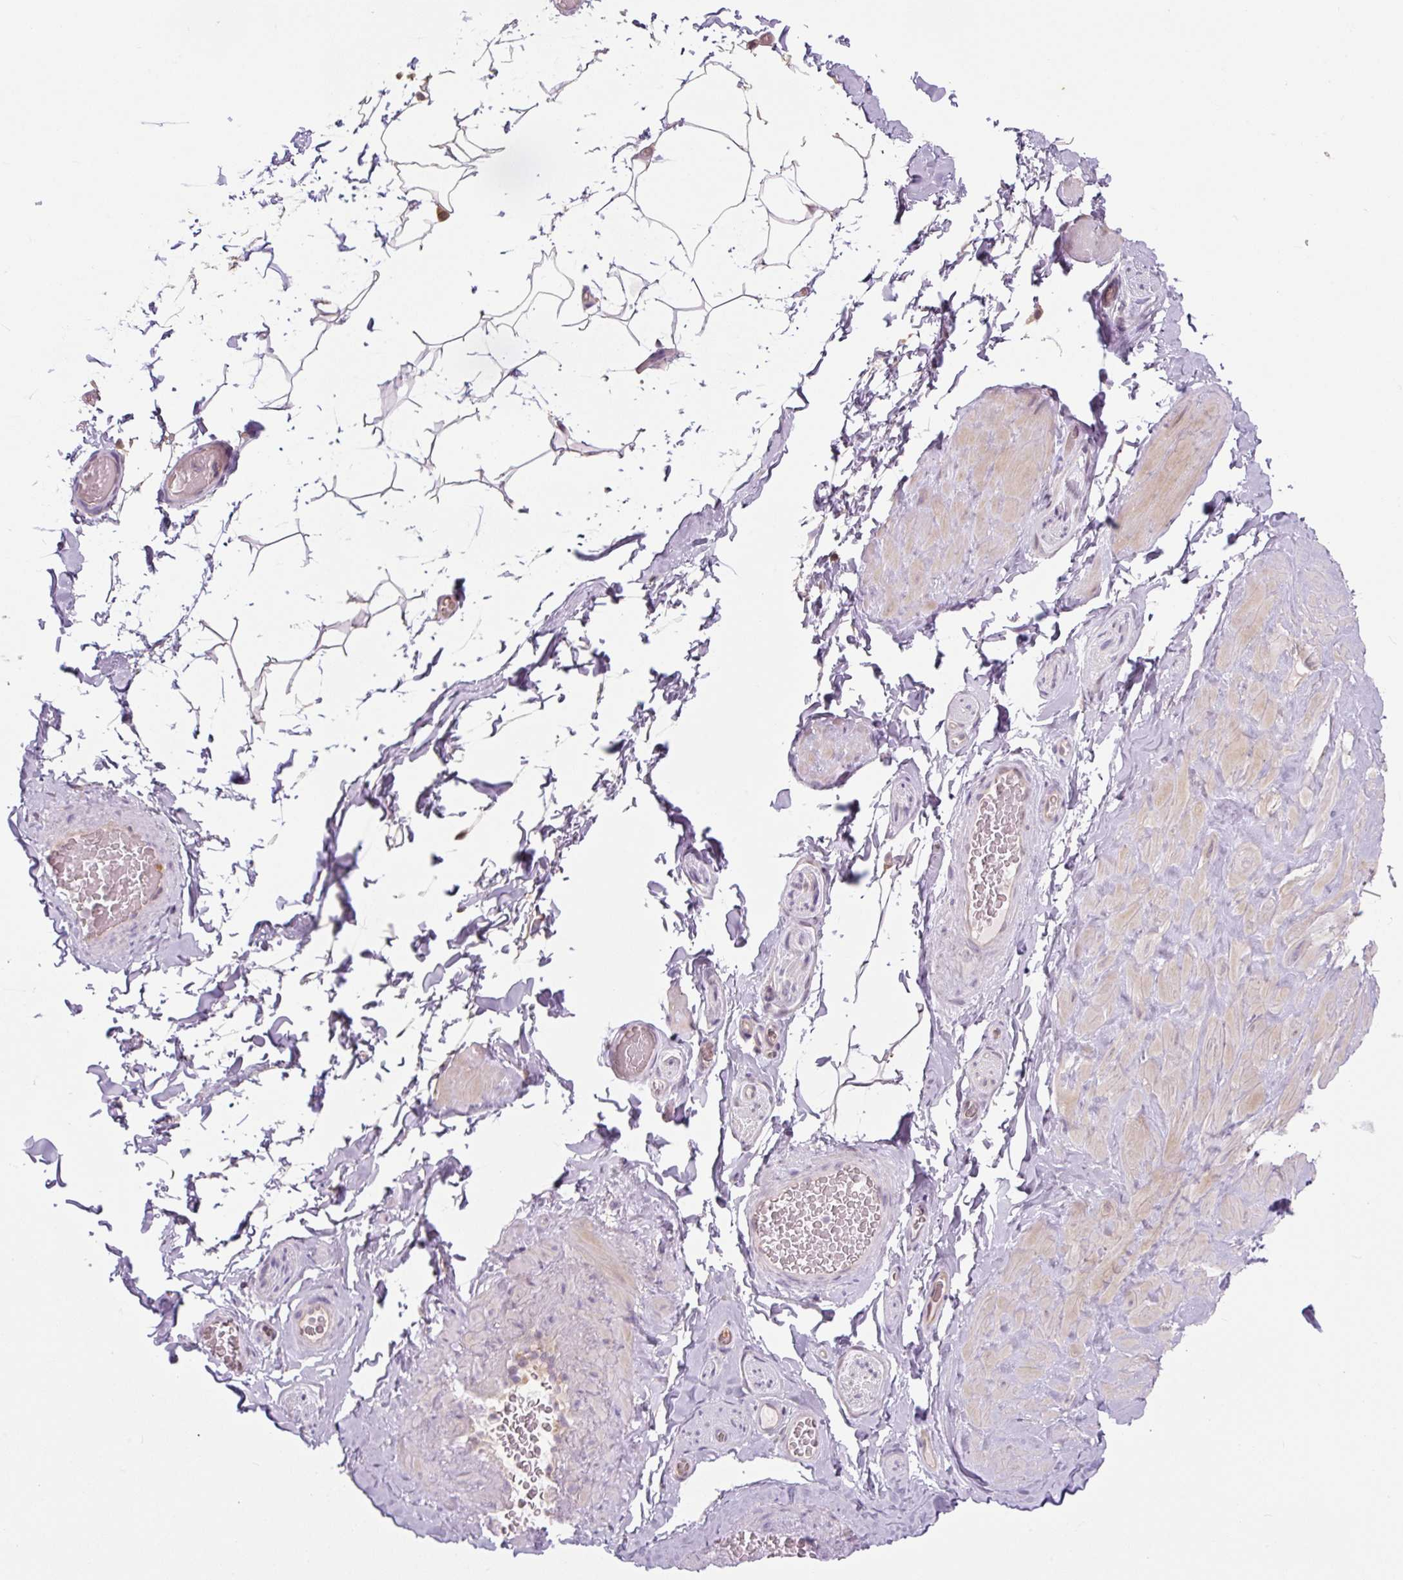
{"staining": {"intensity": "negative", "quantity": "none", "location": "none"}, "tissue": "adipose tissue", "cell_type": "Adipocytes", "image_type": "normal", "snomed": [{"axis": "morphology", "description": "Normal tissue, NOS"}, {"axis": "topography", "description": "Vascular tissue"}, {"axis": "topography", "description": "Peripheral nerve tissue"}], "caption": "This is an immunohistochemistry histopathology image of unremarkable human adipose tissue. There is no staining in adipocytes.", "gene": "SPSB2", "patient": {"sex": "male", "age": 41}}